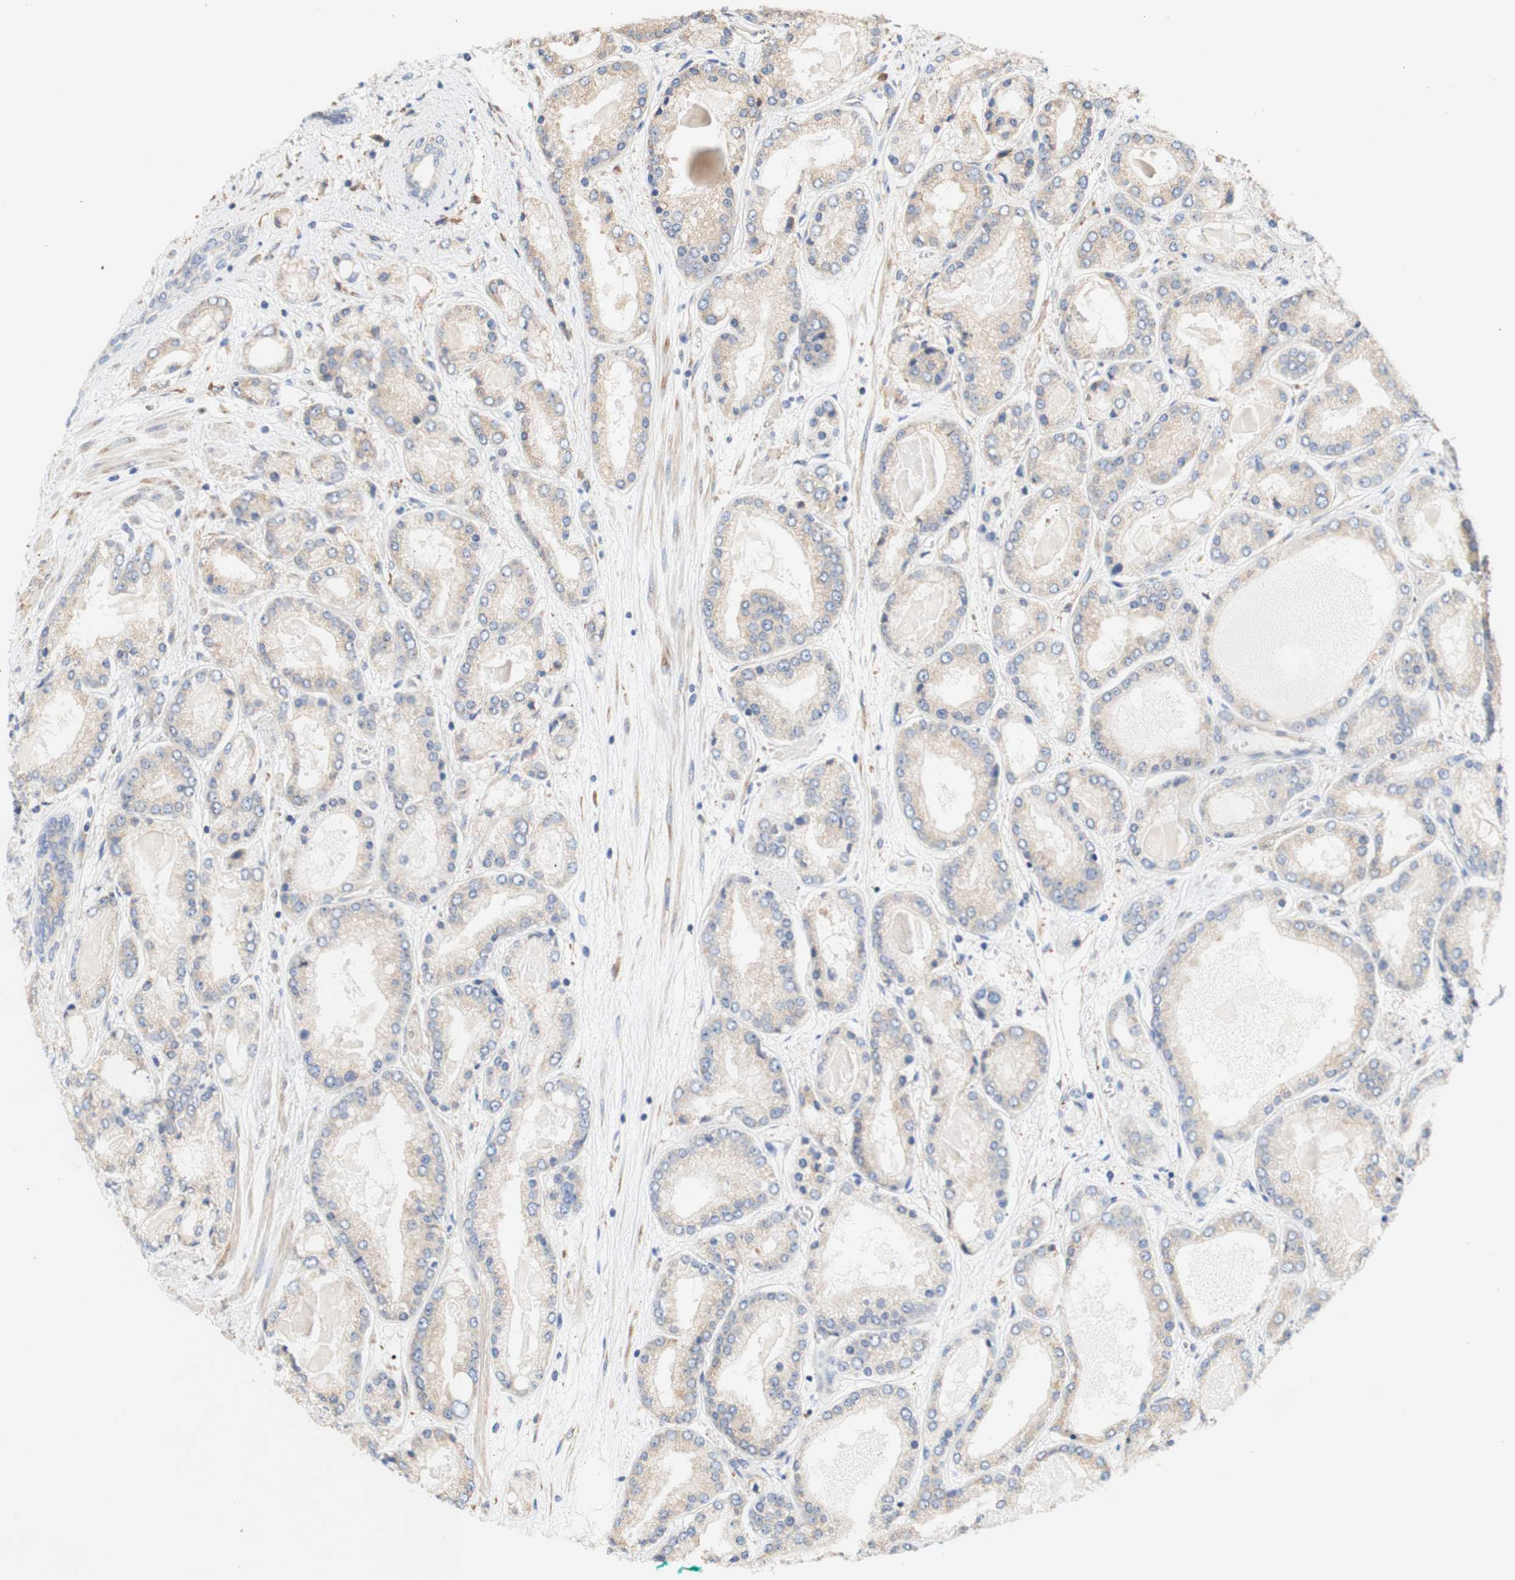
{"staining": {"intensity": "weak", "quantity": "<25%", "location": "cytoplasmic/membranous"}, "tissue": "prostate cancer", "cell_type": "Tumor cells", "image_type": "cancer", "snomed": [{"axis": "morphology", "description": "Adenocarcinoma, High grade"}, {"axis": "topography", "description": "Prostate"}], "caption": "Tumor cells are negative for brown protein staining in prostate high-grade adenocarcinoma.", "gene": "EIF2AK4", "patient": {"sex": "male", "age": 59}}